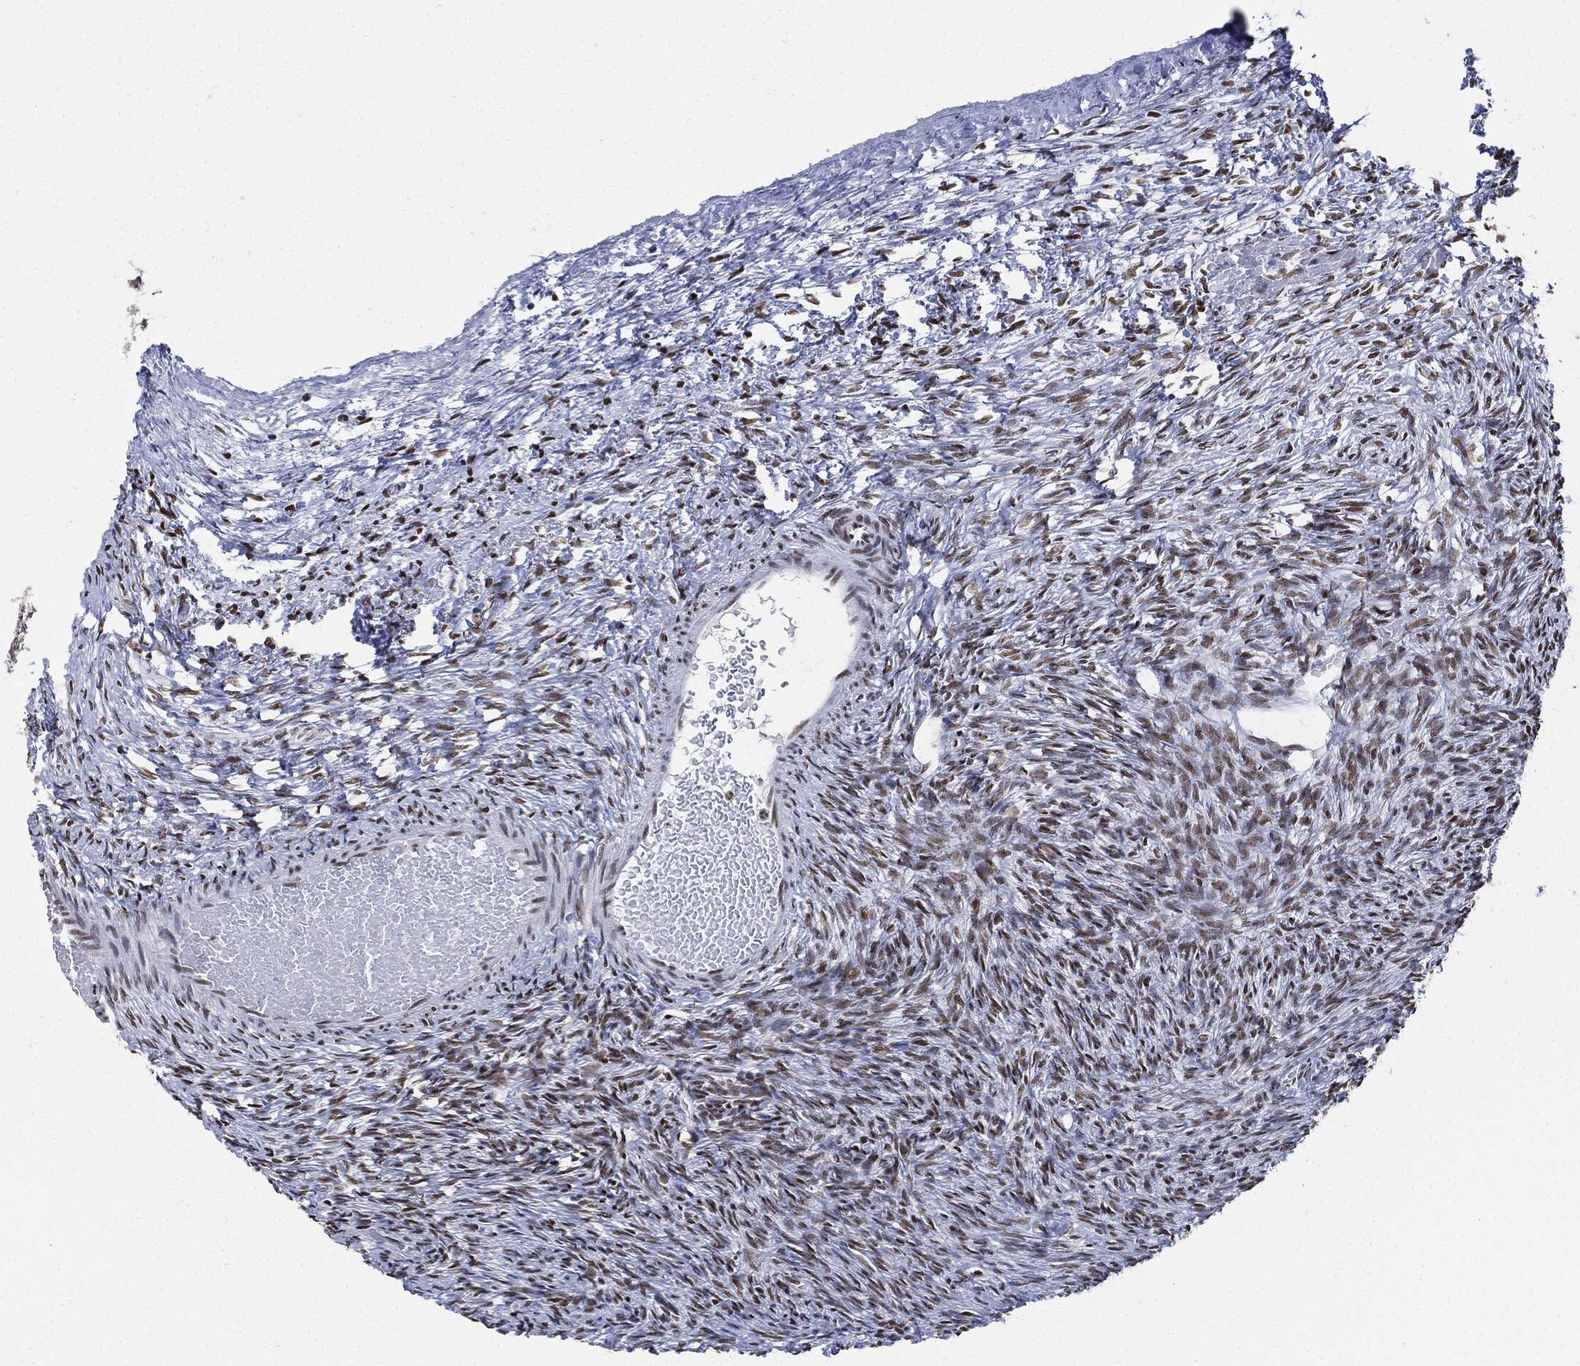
{"staining": {"intensity": "strong", "quantity": ">75%", "location": "nuclear"}, "tissue": "ovary", "cell_type": "Follicle cells", "image_type": "normal", "snomed": [{"axis": "morphology", "description": "Normal tissue, NOS"}, {"axis": "topography", "description": "Ovary"}], "caption": "The immunohistochemical stain shows strong nuclear staining in follicle cells of benign ovary. Using DAB (3,3'-diaminobenzidine) (brown) and hematoxylin (blue) stains, captured at high magnification using brightfield microscopy.", "gene": "PCNA", "patient": {"sex": "female", "age": 39}}